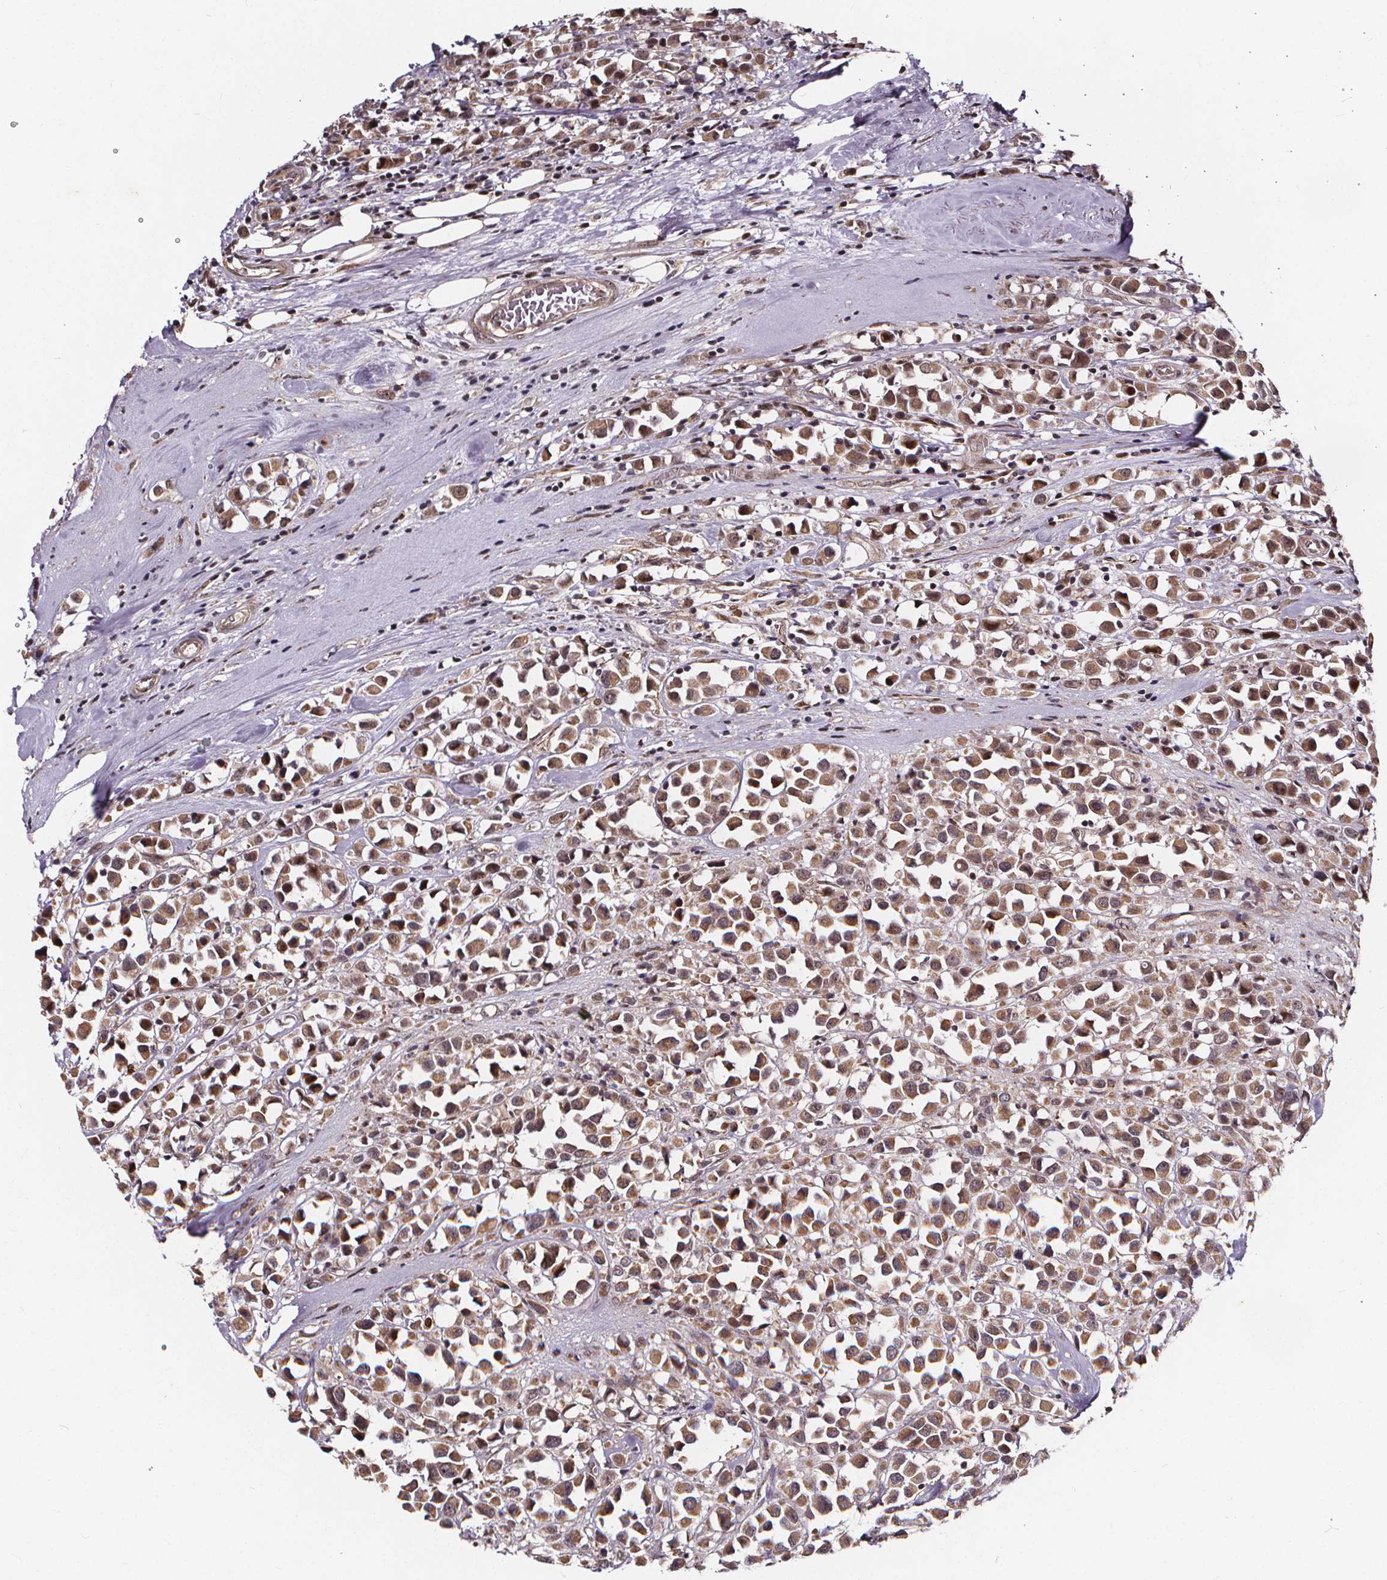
{"staining": {"intensity": "weak", "quantity": ">75%", "location": "cytoplasmic/membranous"}, "tissue": "breast cancer", "cell_type": "Tumor cells", "image_type": "cancer", "snomed": [{"axis": "morphology", "description": "Duct carcinoma"}, {"axis": "topography", "description": "Breast"}], "caption": "A brown stain labels weak cytoplasmic/membranous staining of a protein in breast invasive ductal carcinoma tumor cells.", "gene": "DDIT3", "patient": {"sex": "female", "age": 61}}